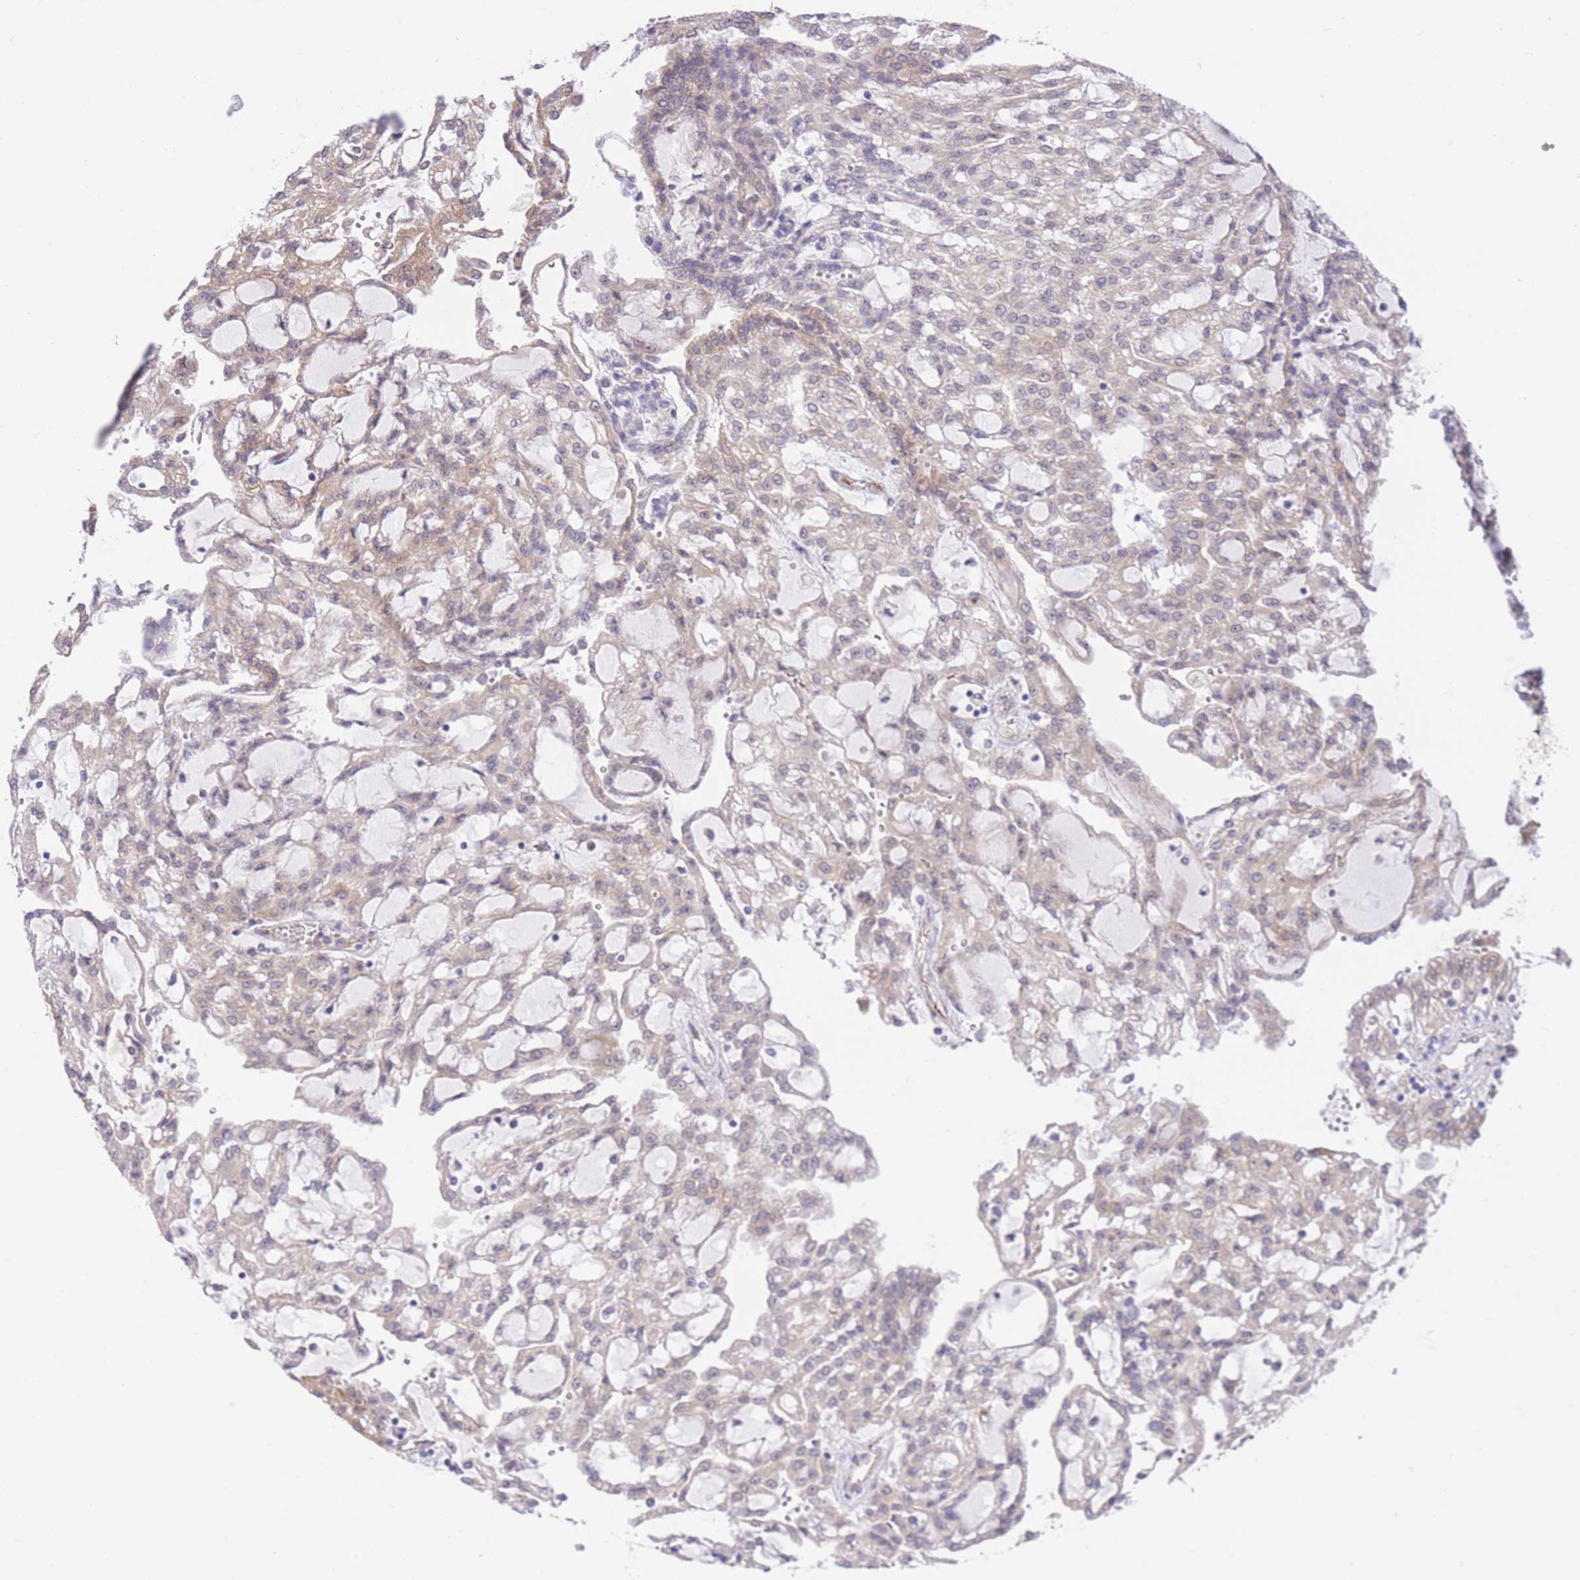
{"staining": {"intensity": "weak", "quantity": "25%-75%", "location": "cytoplasmic/membranous"}, "tissue": "renal cancer", "cell_type": "Tumor cells", "image_type": "cancer", "snomed": [{"axis": "morphology", "description": "Adenocarcinoma, NOS"}, {"axis": "topography", "description": "Kidney"}], "caption": "Immunohistochemical staining of adenocarcinoma (renal) demonstrates low levels of weak cytoplasmic/membranous positivity in approximately 25%-75% of tumor cells.", "gene": "EXOSC8", "patient": {"sex": "male", "age": 63}}